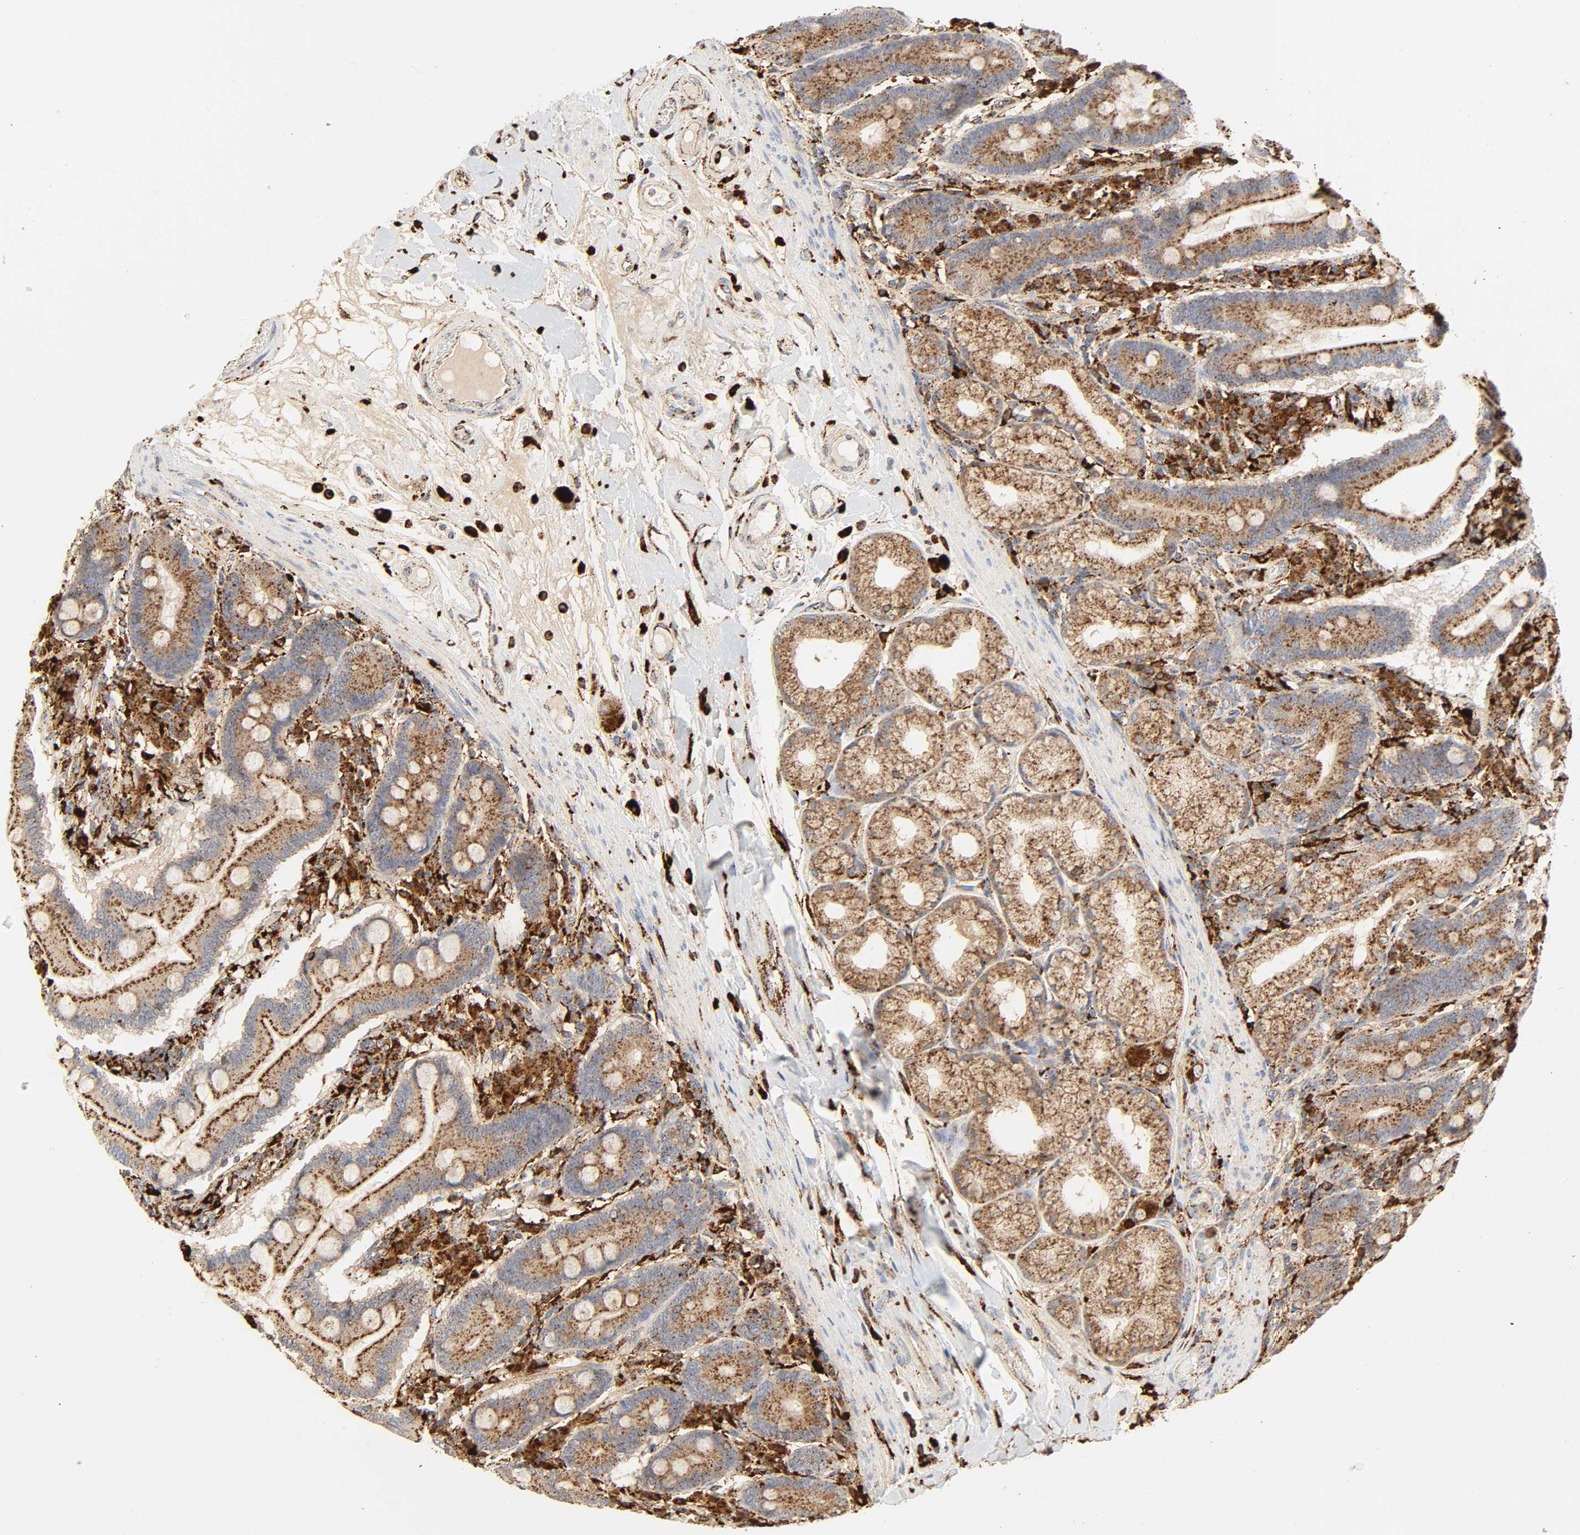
{"staining": {"intensity": "strong", "quantity": ">75%", "location": "cytoplasmic/membranous"}, "tissue": "duodenum", "cell_type": "Glandular cells", "image_type": "normal", "snomed": [{"axis": "morphology", "description": "Normal tissue, NOS"}, {"axis": "topography", "description": "Duodenum"}], "caption": "A brown stain shows strong cytoplasmic/membranous positivity of a protein in glandular cells of unremarkable duodenum.", "gene": "PSAP", "patient": {"sex": "female", "age": 64}}